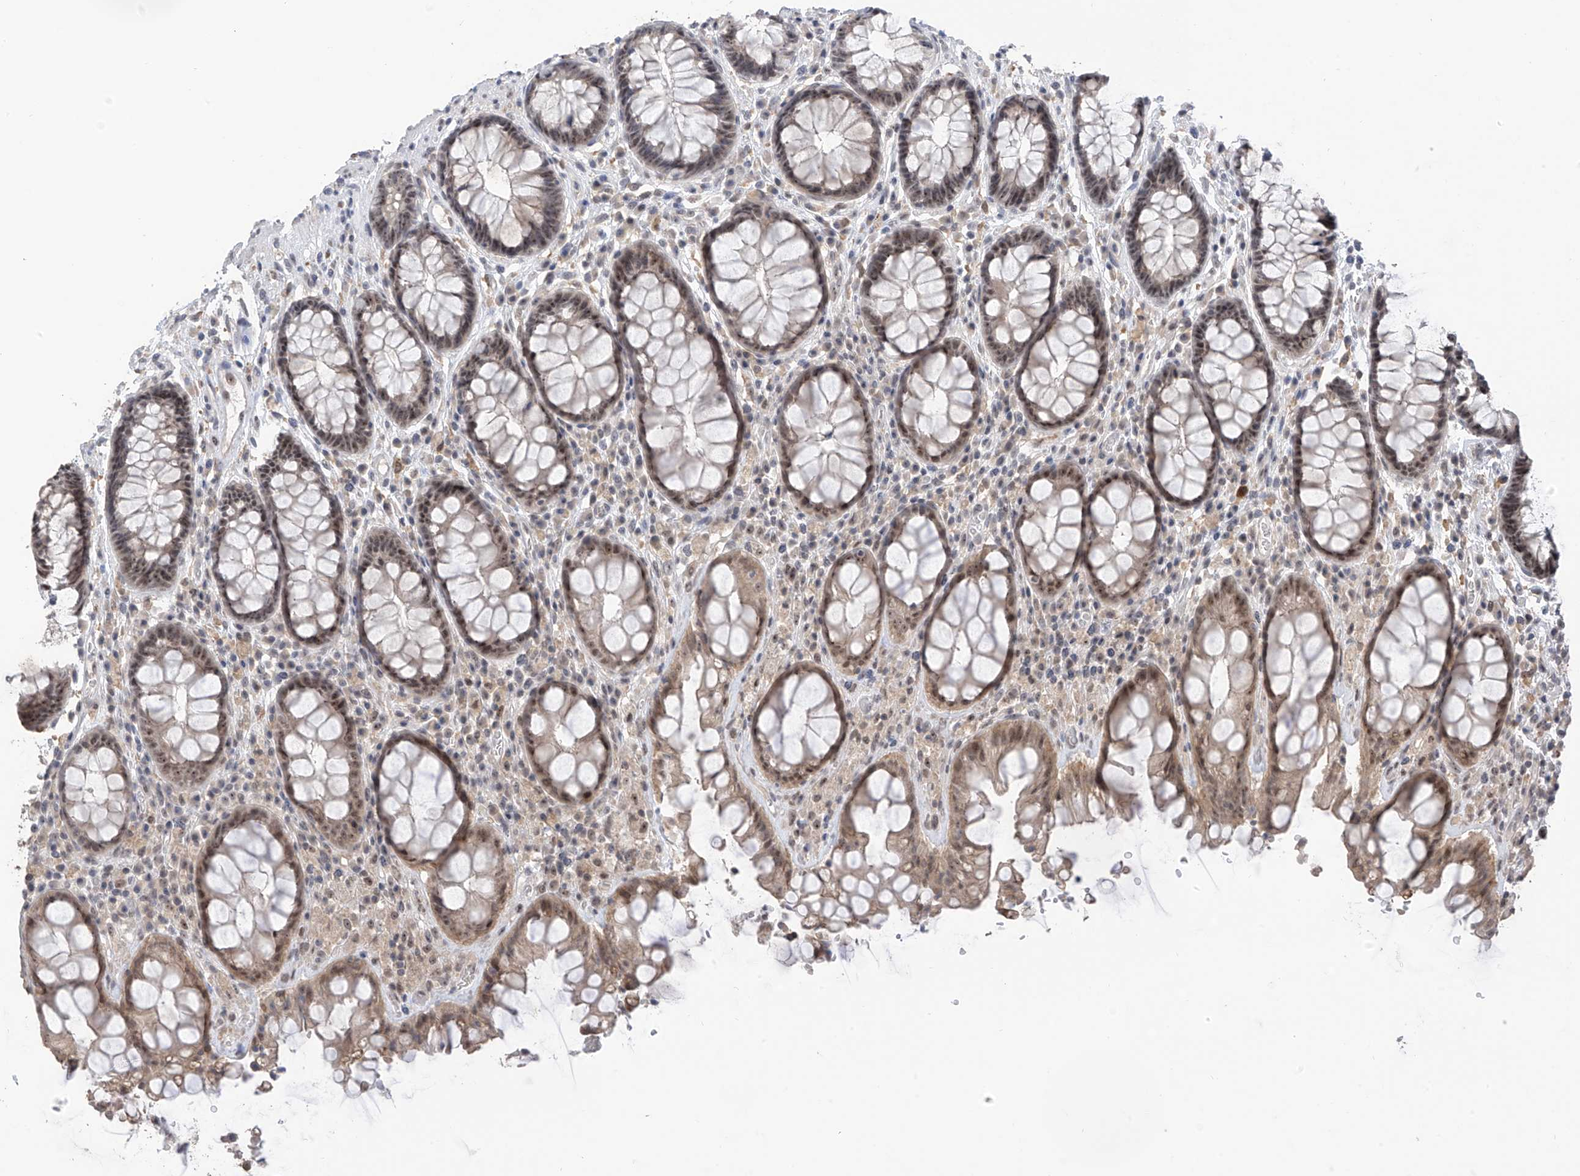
{"staining": {"intensity": "weak", "quantity": "25%-75%", "location": "cytoplasmic/membranous,nuclear"}, "tissue": "rectum", "cell_type": "Glandular cells", "image_type": "normal", "snomed": [{"axis": "morphology", "description": "Normal tissue, NOS"}, {"axis": "topography", "description": "Rectum"}], "caption": "Brown immunohistochemical staining in benign human rectum demonstrates weak cytoplasmic/membranous,nuclear staining in approximately 25%-75% of glandular cells. The protein is shown in brown color, while the nuclei are stained blue.", "gene": "C1orf131", "patient": {"sex": "male", "age": 64}}